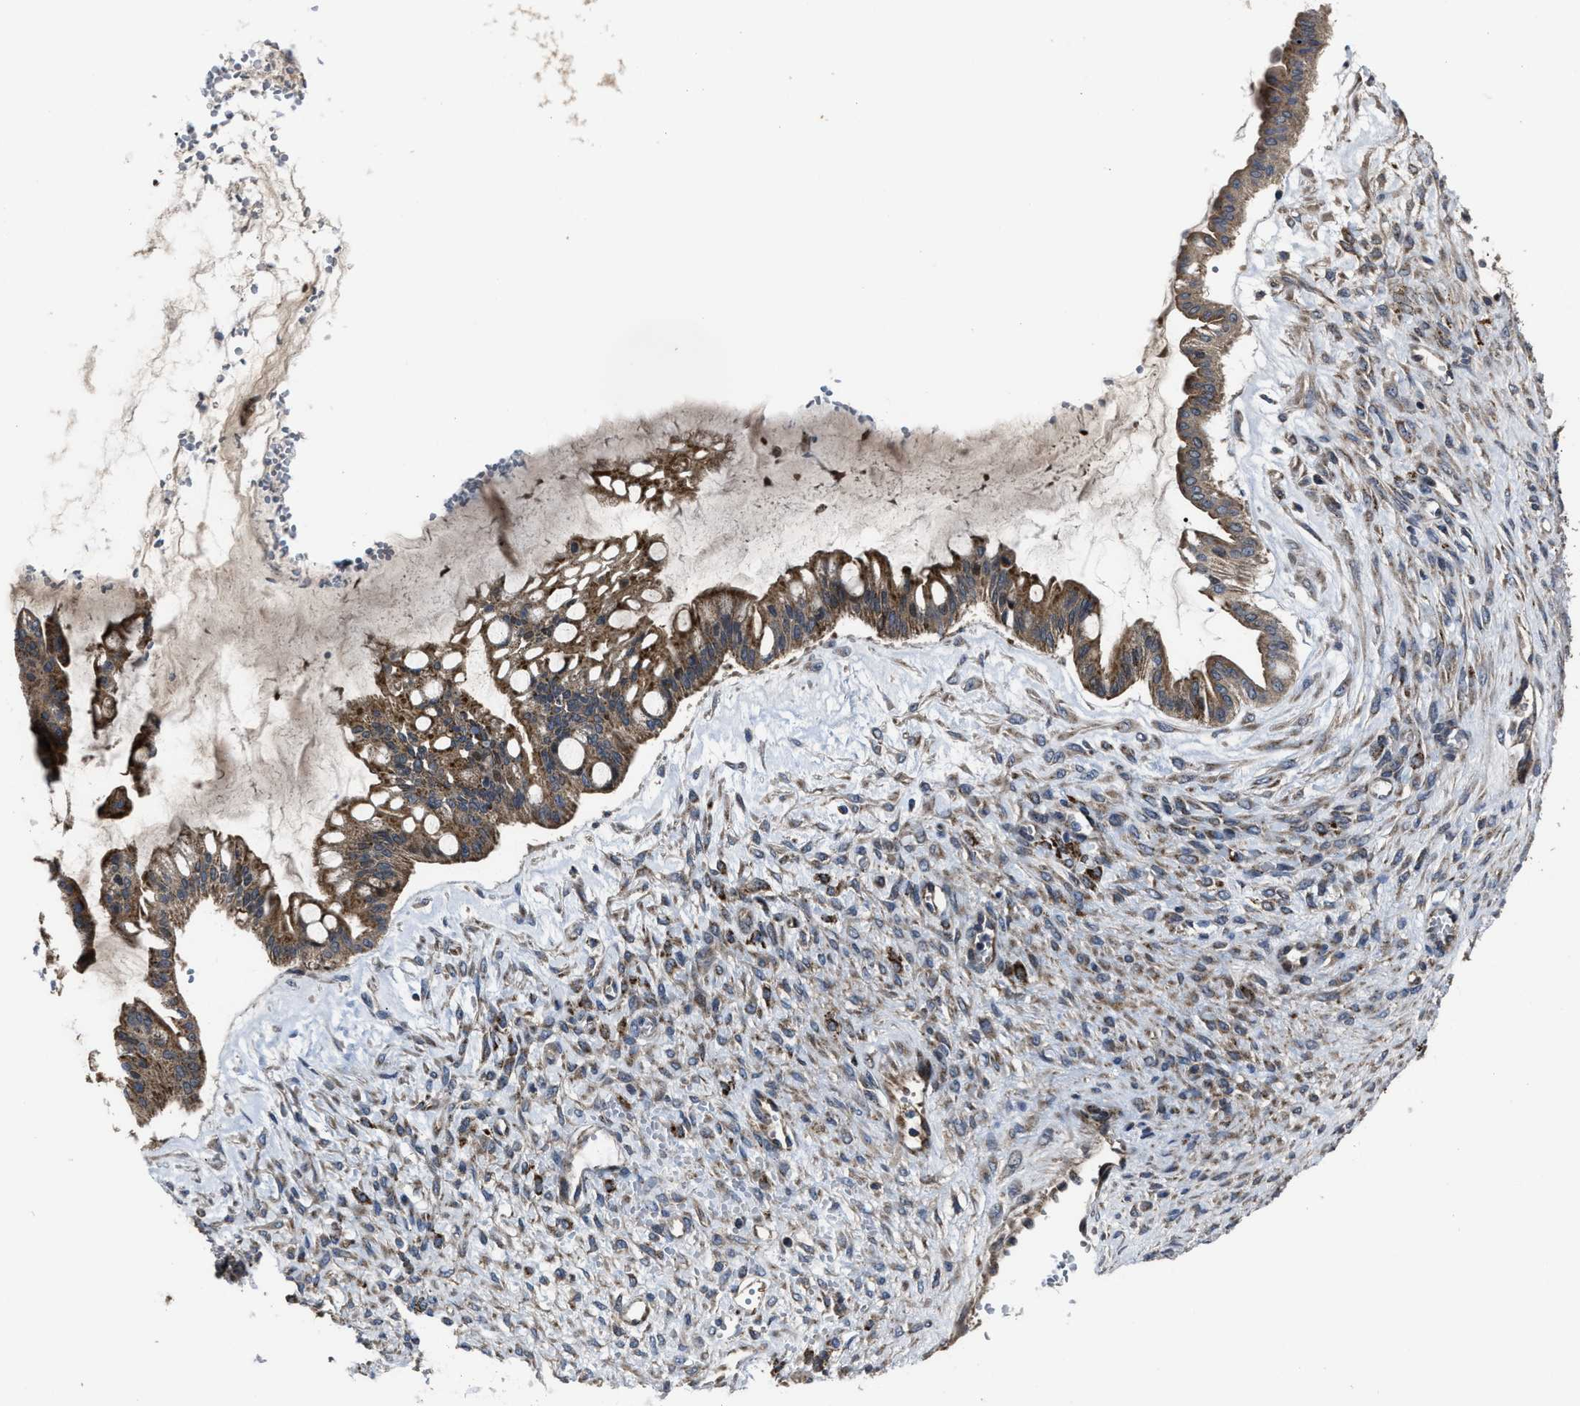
{"staining": {"intensity": "moderate", "quantity": ">75%", "location": "cytoplasmic/membranous"}, "tissue": "ovarian cancer", "cell_type": "Tumor cells", "image_type": "cancer", "snomed": [{"axis": "morphology", "description": "Cystadenocarcinoma, mucinous, NOS"}, {"axis": "topography", "description": "Ovary"}], "caption": "An image of human mucinous cystadenocarcinoma (ovarian) stained for a protein shows moderate cytoplasmic/membranous brown staining in tumor cells.", "gene": "PASK", "patient": {"sex": "female", "age": 73}}